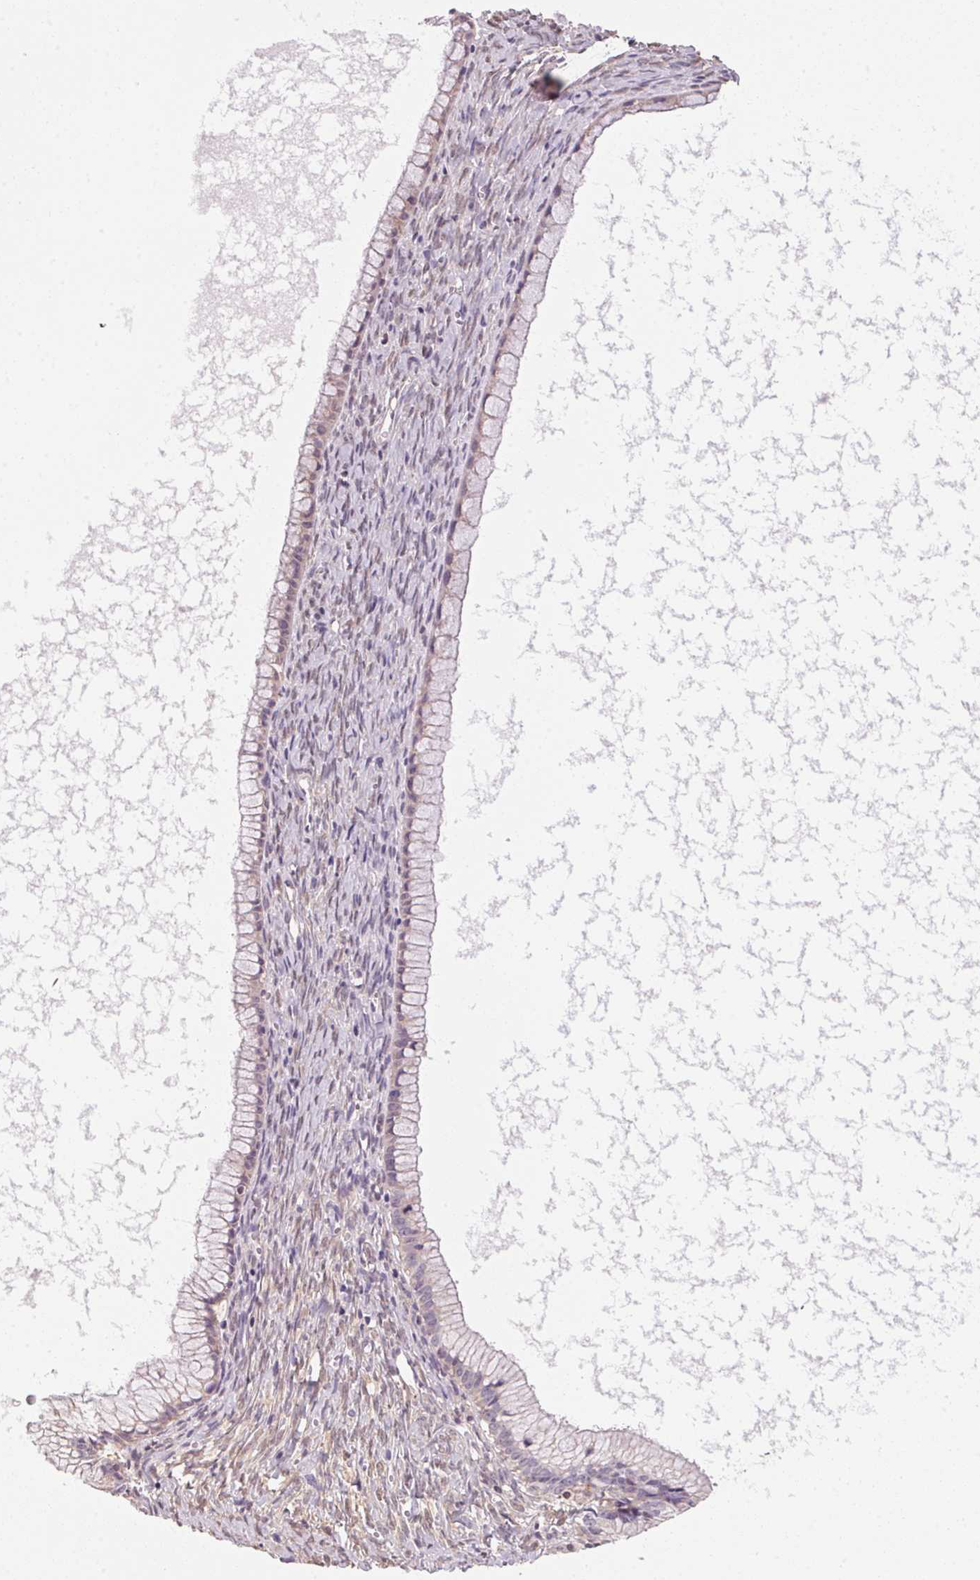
{"staining": {"intensity": "weak", "quantity": "<25%", "location": "cytoplasmic/membranous"}, "tissue": "ovarian cancer", "cell_type": "Tumor cells", "image_type": "cancer", "snomed": [{"axis": "morphology", "description": "Cystadenocarcinoma, mucinous, NOS"}, {"axis": "topography", "description": "Ovary"}], "caption": "IHC photomicrograph of neoplastic tissue: human mucinous cystadenocarcinoma (ovarian) stained with DAB (3,3'-diaminobenzidine) shows no significant protein staining in tumor cells.", "gene": "ADH5", "patient": {"sex": "female", "age": 41}}